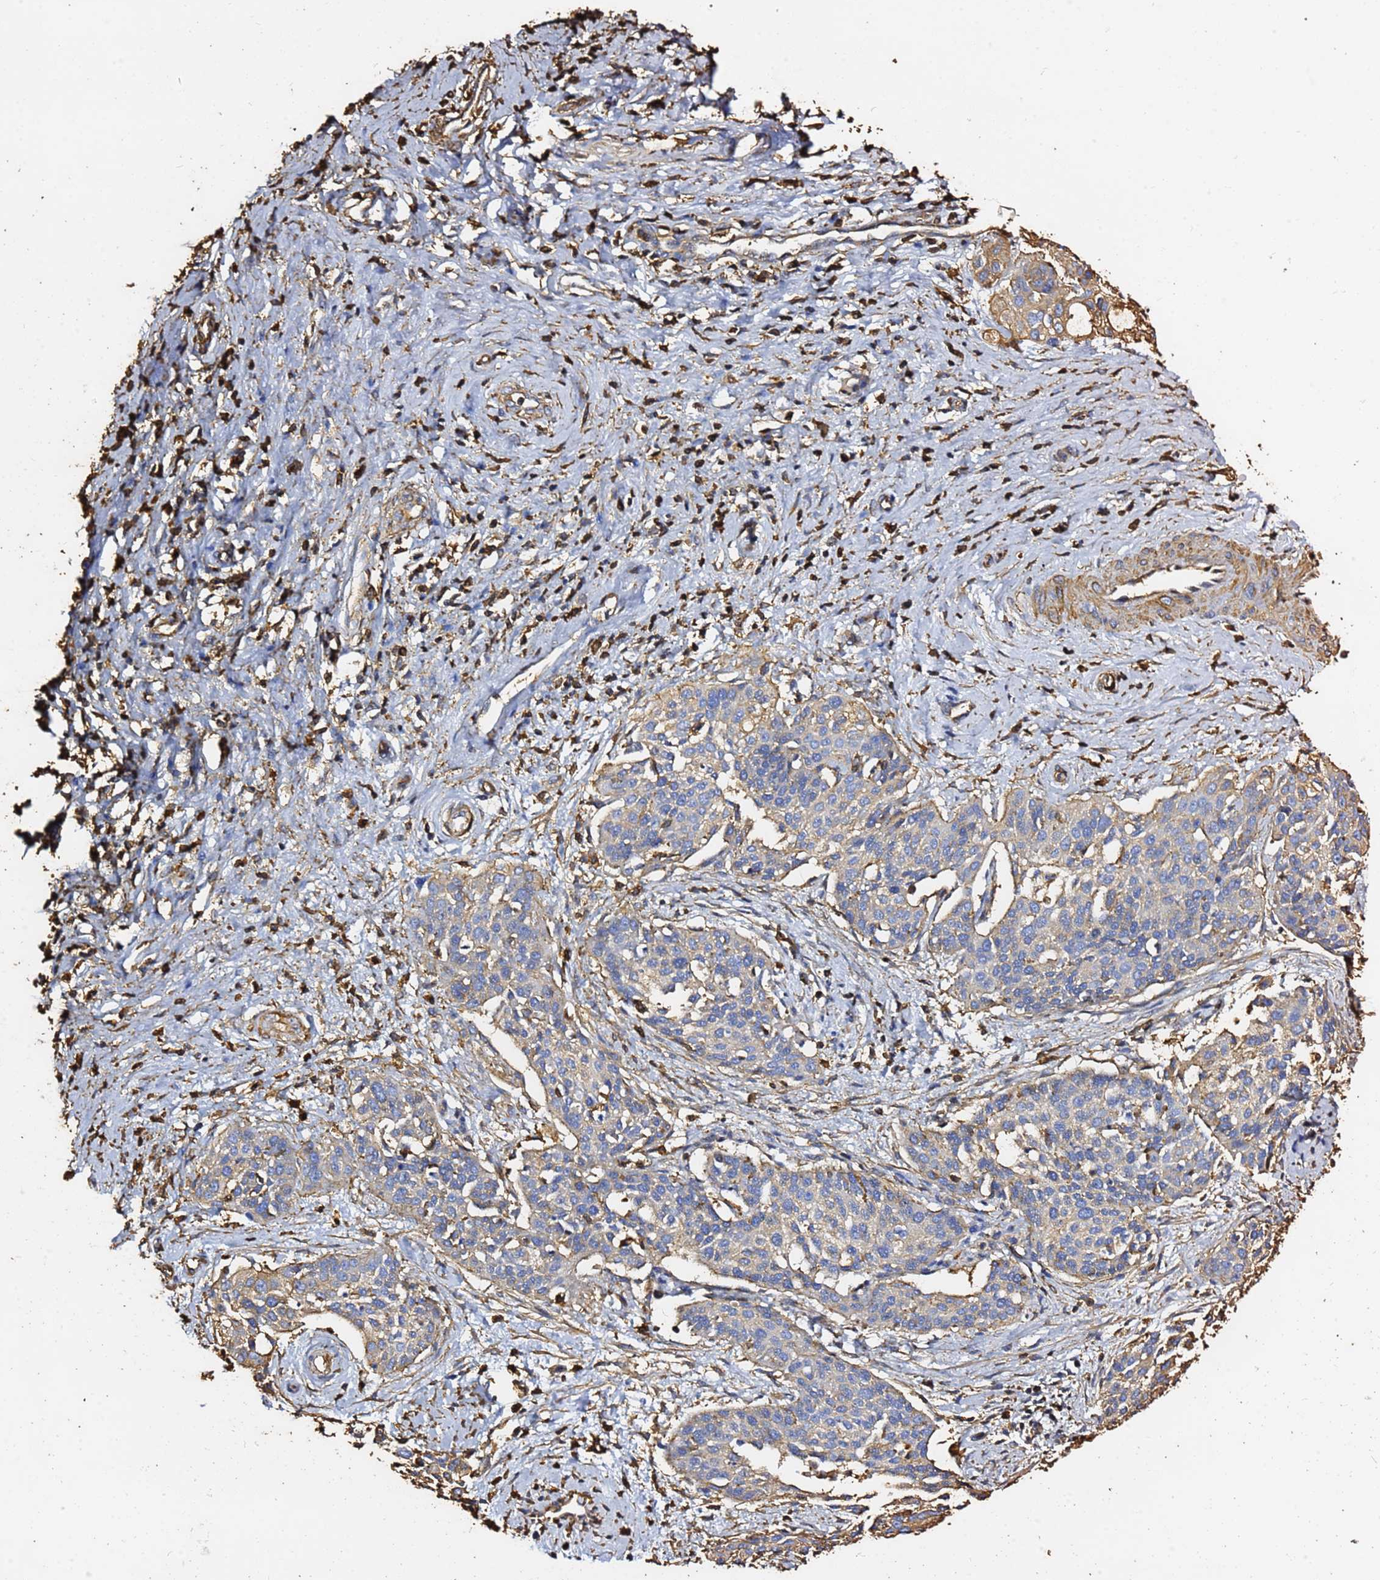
{"staining": {"intensity": "weak", "quantity": "25%-75%", "location": "cytoplasmic/membranous"}, "tissue": "cervical cancer", "cell_type": "Tumor cells", "image_type": "cancer", "snomed": [{"axis": "morphology", "description": "Squamous cell carcinoma, NOS"}, {"axis": "topography", "description": "Cervix"}], "caption": "Cervical squamous cell carcinoma tissue demonstrates weak cytoplasmic/membranous staining in about 25%-75% of tumor cells", "gene": "ACTB", "patient": {"sex": "female", "age": 44}}